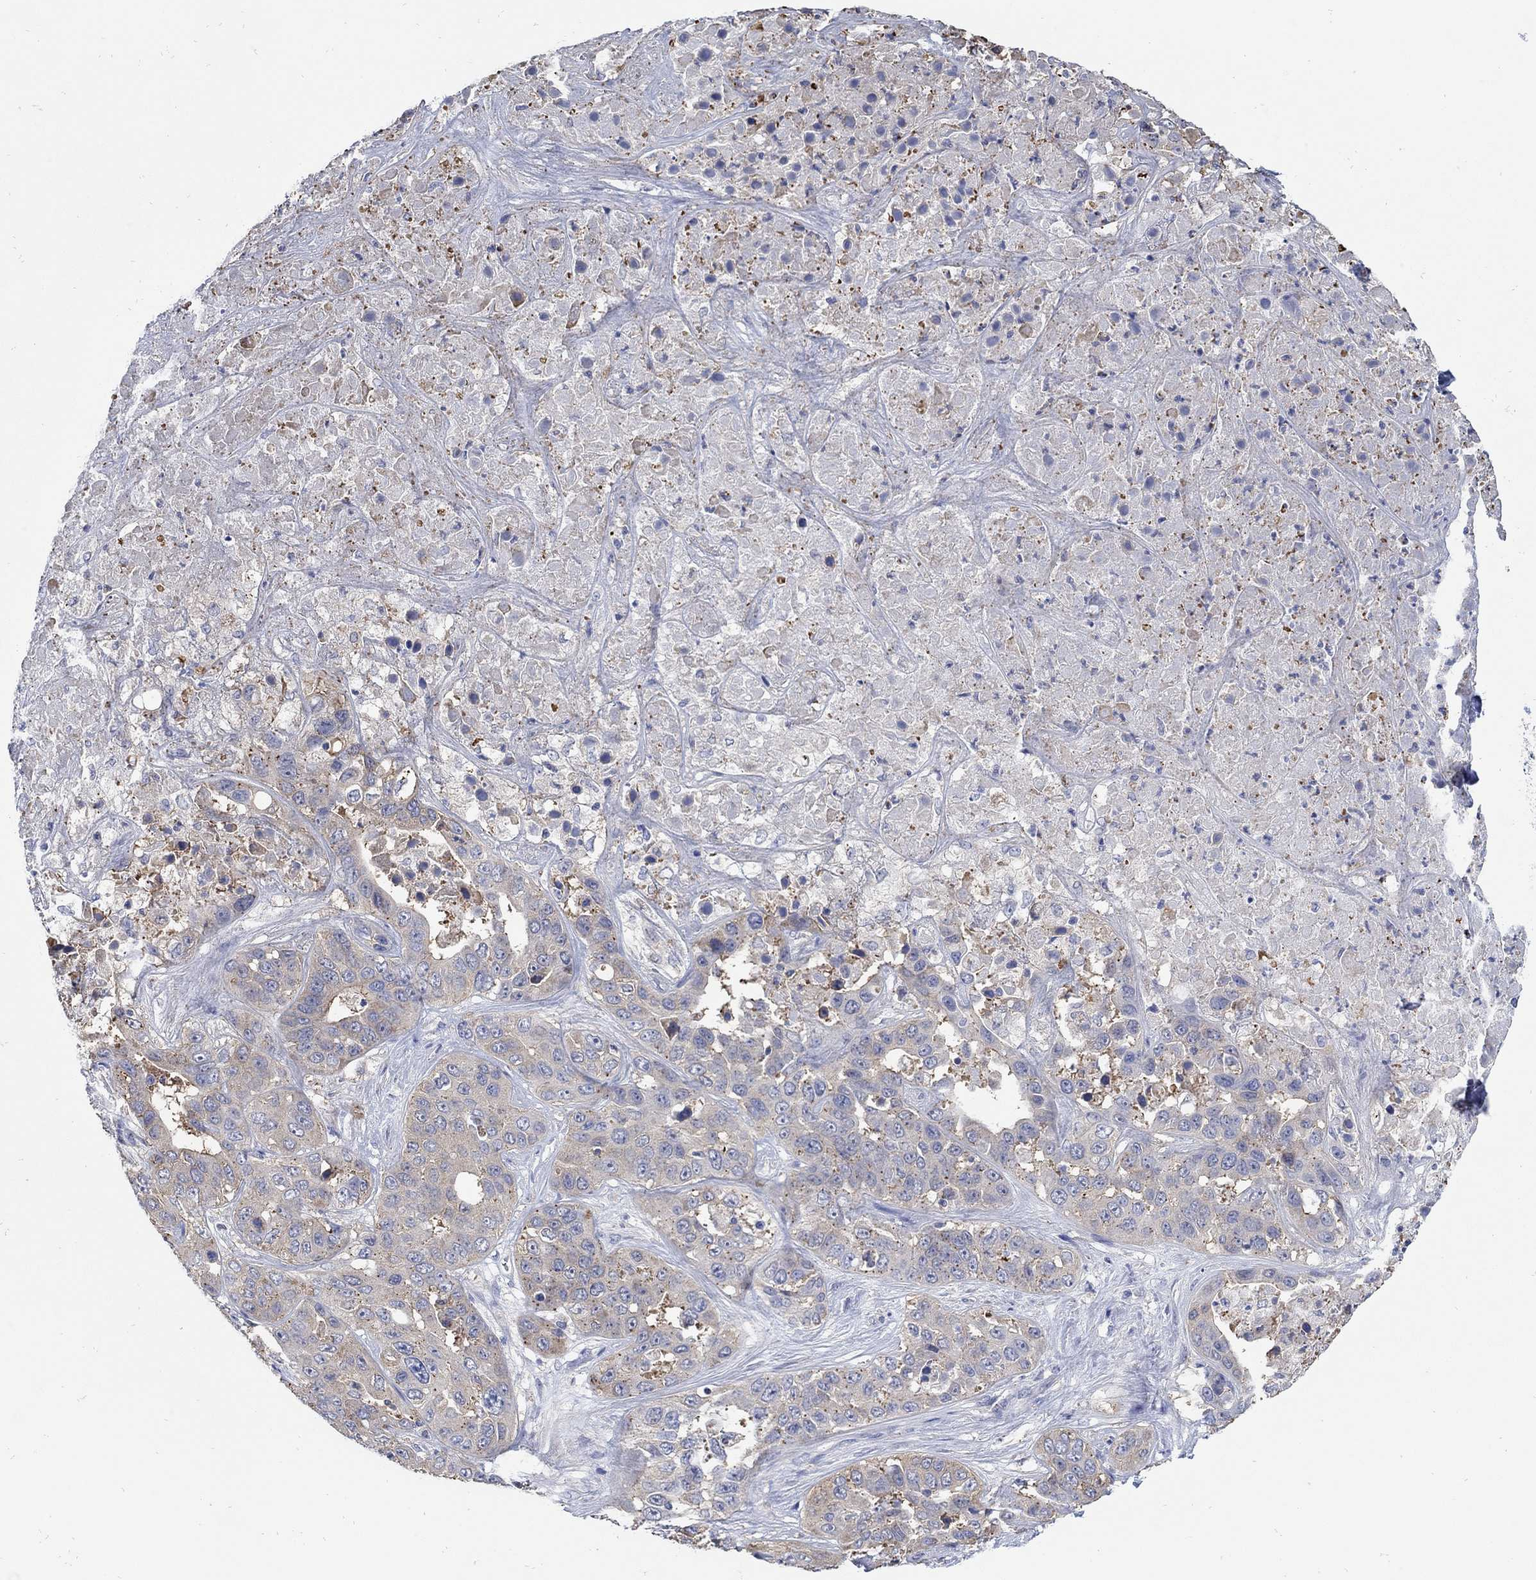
{"staining": {"intensity": "weak", "quantity": "<25%", "location": "cytoplasmic/membranous"}, "tissue": "liver cancer", "cell_type": "Tumor cells", "image_type": "cancer", "snomed": [{"axis": "morphology", "description": "Cholangiocarcinoma"}, {"axis": "topography", "description": "Liver"}], "caption": "Tumor cells show no significant protein positivity in cholangiocarcinoma (liver).", "gene": "TEKT3", "patient": {"sex": "female", "age": 52}}